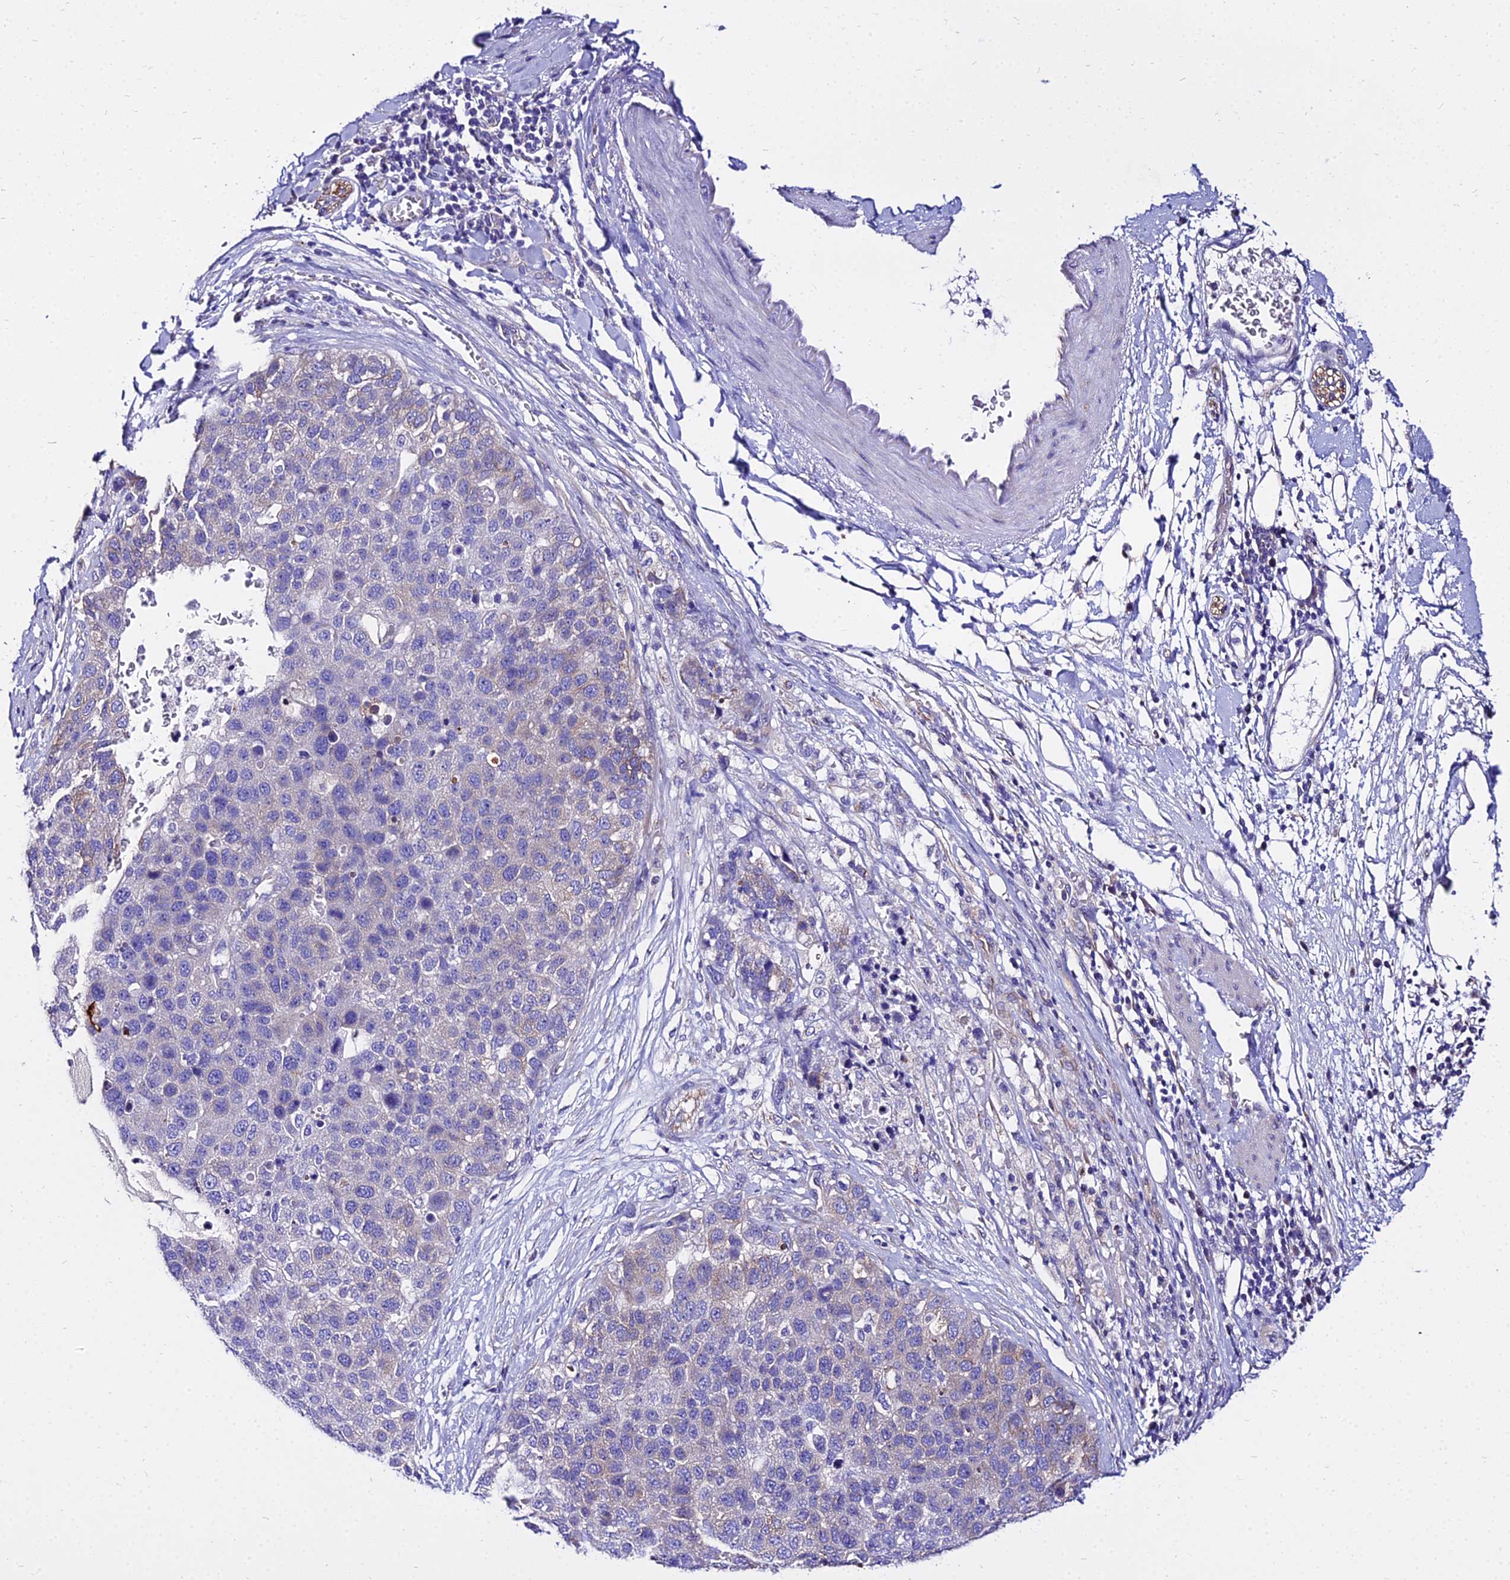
{"staining": {"intensity": "negative", "quantity": "none", "location": "none"}, "tissue": "pancreatic cancer", "cell_type": "Tumor cells", "image_type": "cancer", "snomed": [{"axis": "morphology", "description": "Adenocarcinoma, NOS"}, {"axis": "topography", "description": "Pancreas"}], "caption": "There is no significant positivity in tumor cells of pancreatic cancer.", "gene": "TUBA3D", "patient": {"sex": "female", "age": 61}}